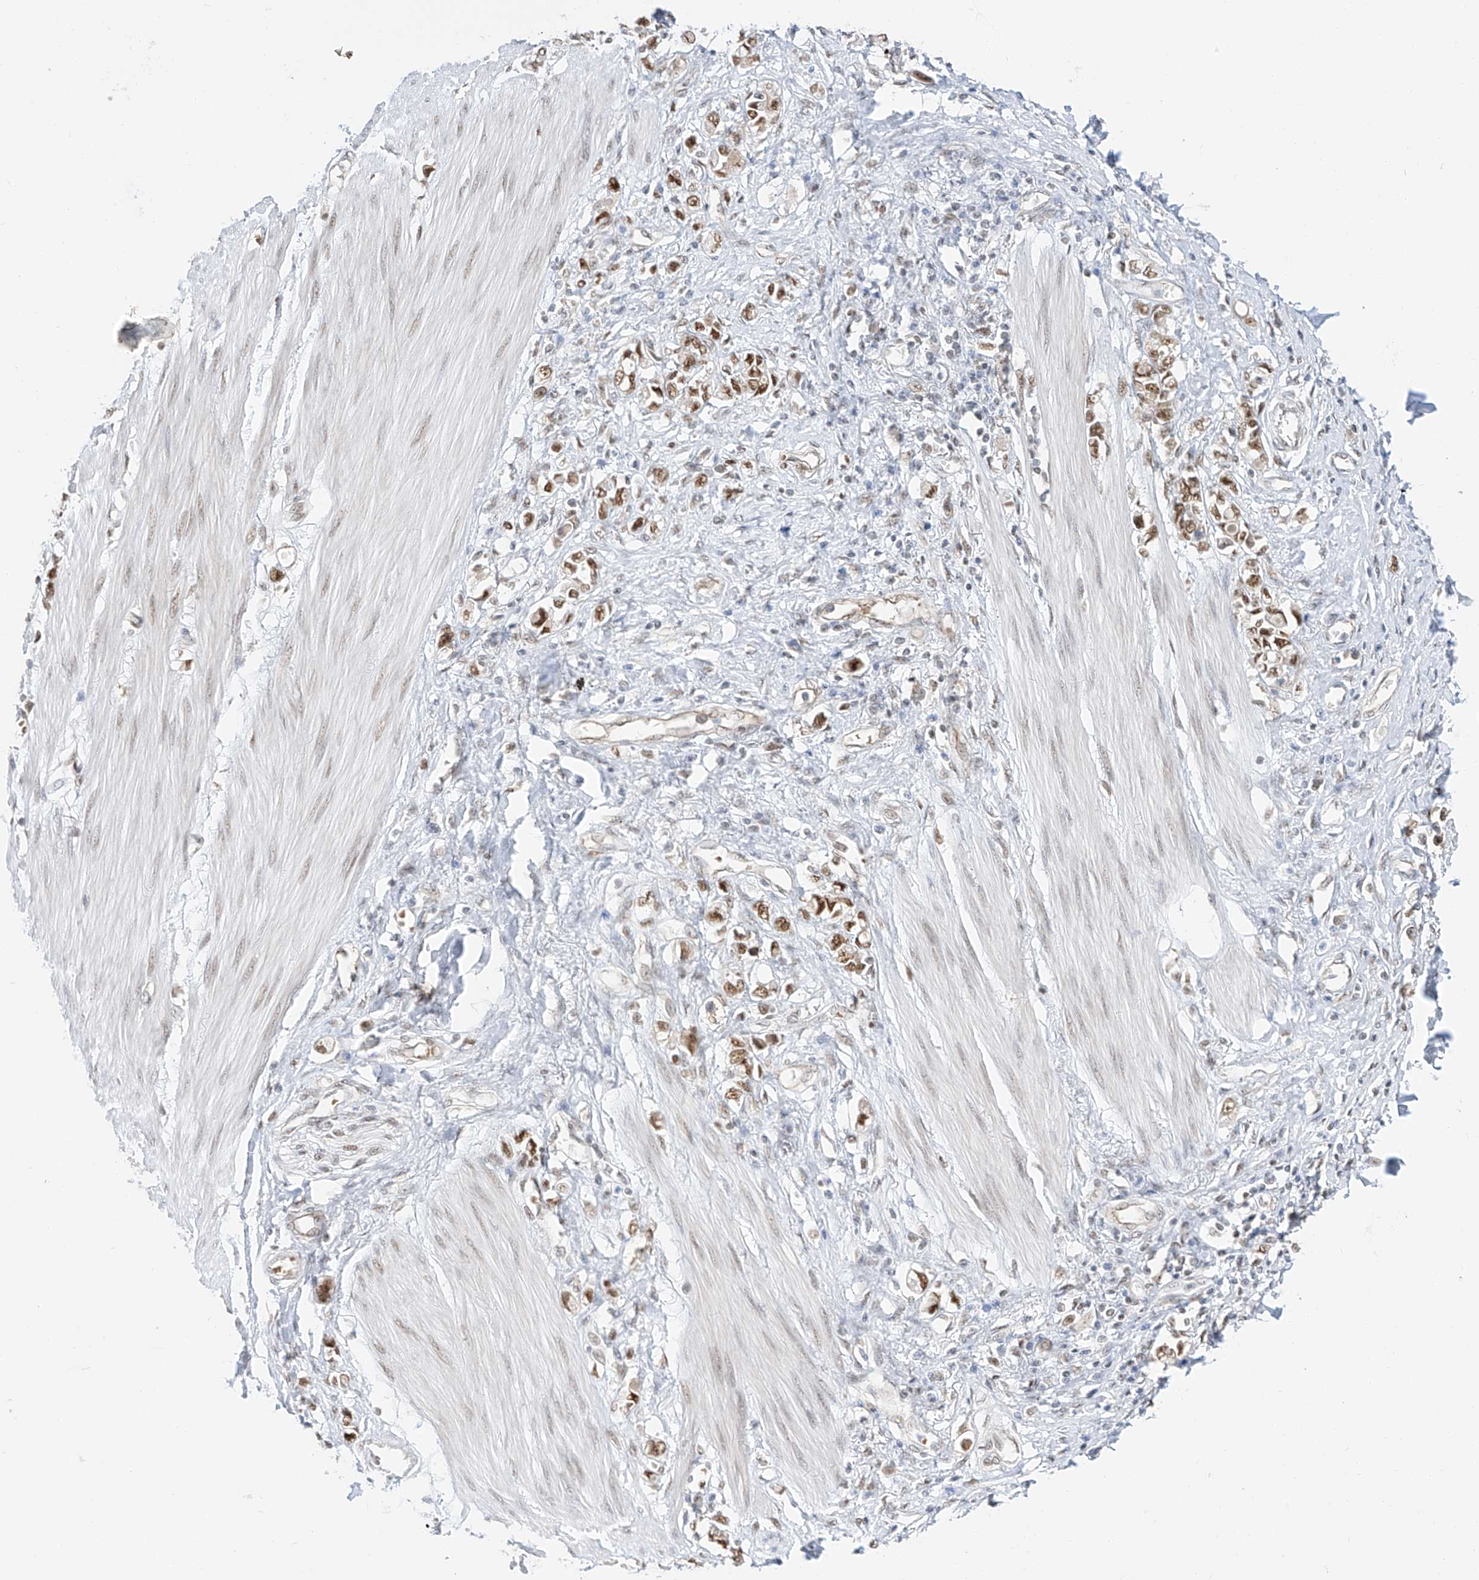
{"staining": {"intensity": "moderate", "quantity": ">75%", "location": "nuclear"}, "tissue": "stomach cancer", "cell_type": "Tumor cells", "image_type": "cancer", "snomed": [{"axis": "morphology", "description": "Adenocarcinoma, NOS"}, {"axis": "topography", "description": "Stomach"}], "caption": "Immunohistochemistry photomicrograph of neoplastic tissue: adenocarcinoma (stomach) stained using IHC demonstrates medium levels of moderate protein expression localized specifically in the nuclear of tumor cells, appearing as a nuclear brown color.", "gene": "POGK", "patient": {"sex": "female", "age": 76}}